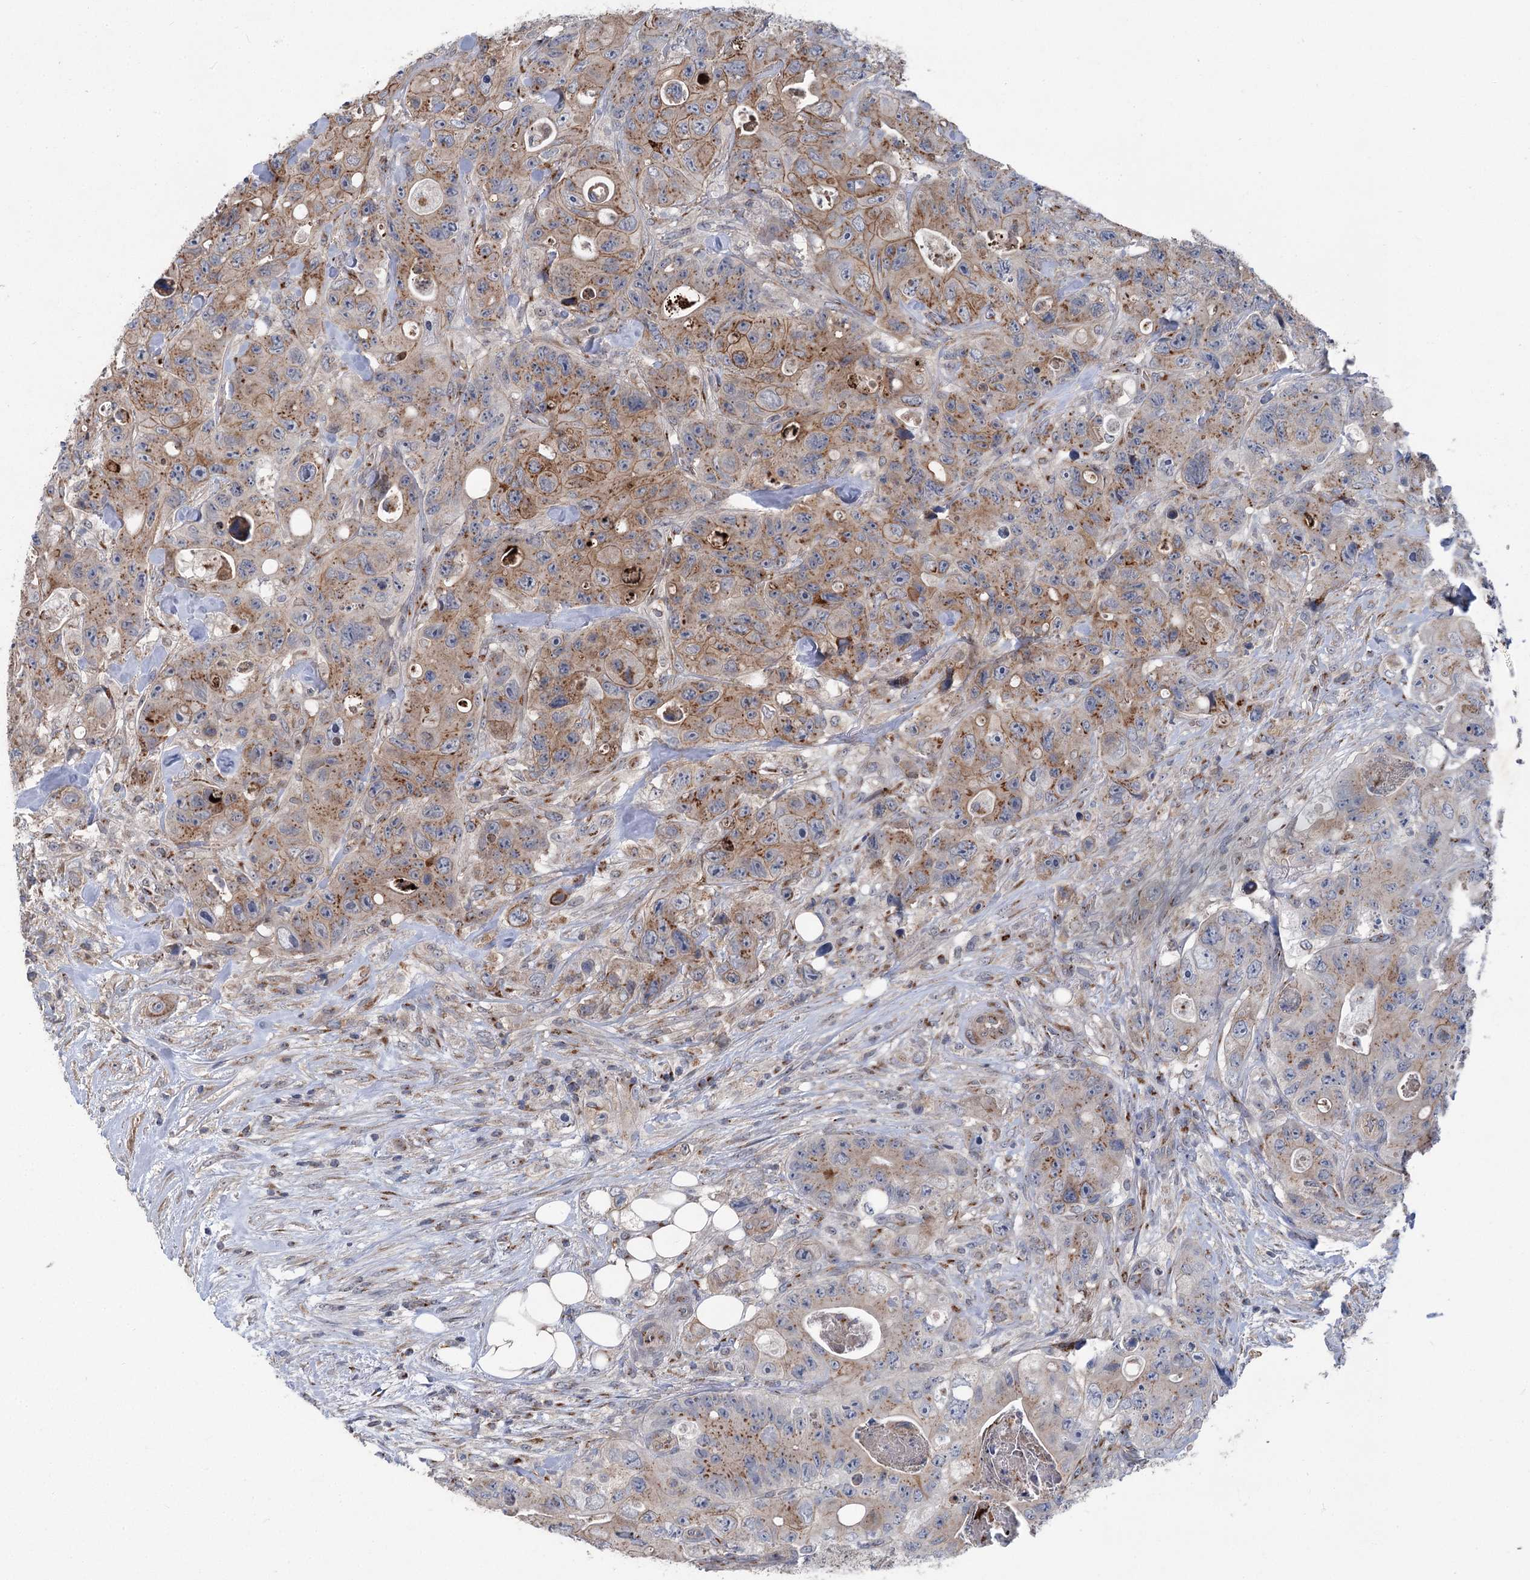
{"staining": {"intensity": "moderate", "quantity": ">75%", "location": "cytoplasmic/membranous"}, "tissue": "colorectal cancer", "cell_type": "Tumor cells", "image_type": "cancer", "snomed": [{"axis": "morphology", "description": "Adenocarcinoma, NOS"}, {"axis": "topography", "description": "Colon"}], "caption": "Human colorectal adenocarcinoma stained with a protein marker shows moderate staining in tumor cells.", "gene": "ITIH5", "patient": {"sex": "female", "age": 46}}